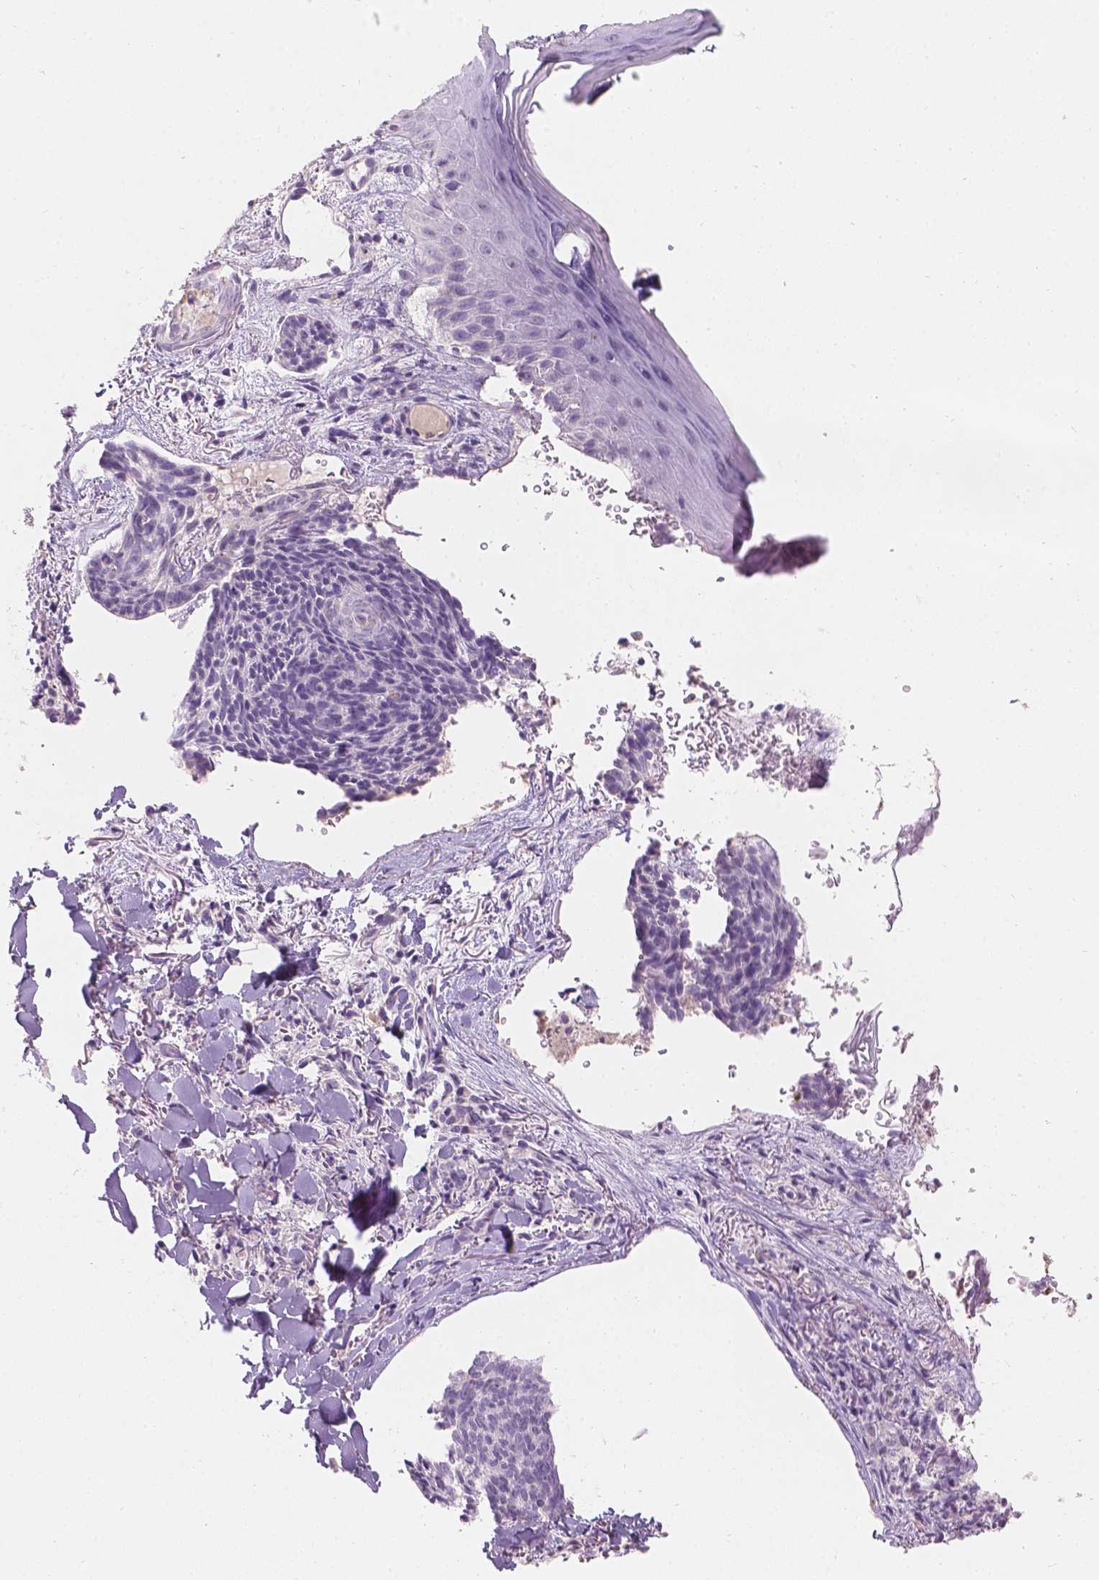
{"staining": {"intensity": "negative", "quantity": "none", "location": "none"}, "tissue": "skin cancer", "cell_type": "Tumor cells", "image_type": "cancer", "snomed": [{"axis": "morphology", "description": "Basal cell carcinoma"}, {"axis": "topography", "description": "Skin"}], "caption": "Histopathology image shows no protein staining in tumor cells of skin cancer (basal cell carcinoma) tissue.", "gene": "DCAF4L1", "patient": {"sex": "female", "age": 82}}